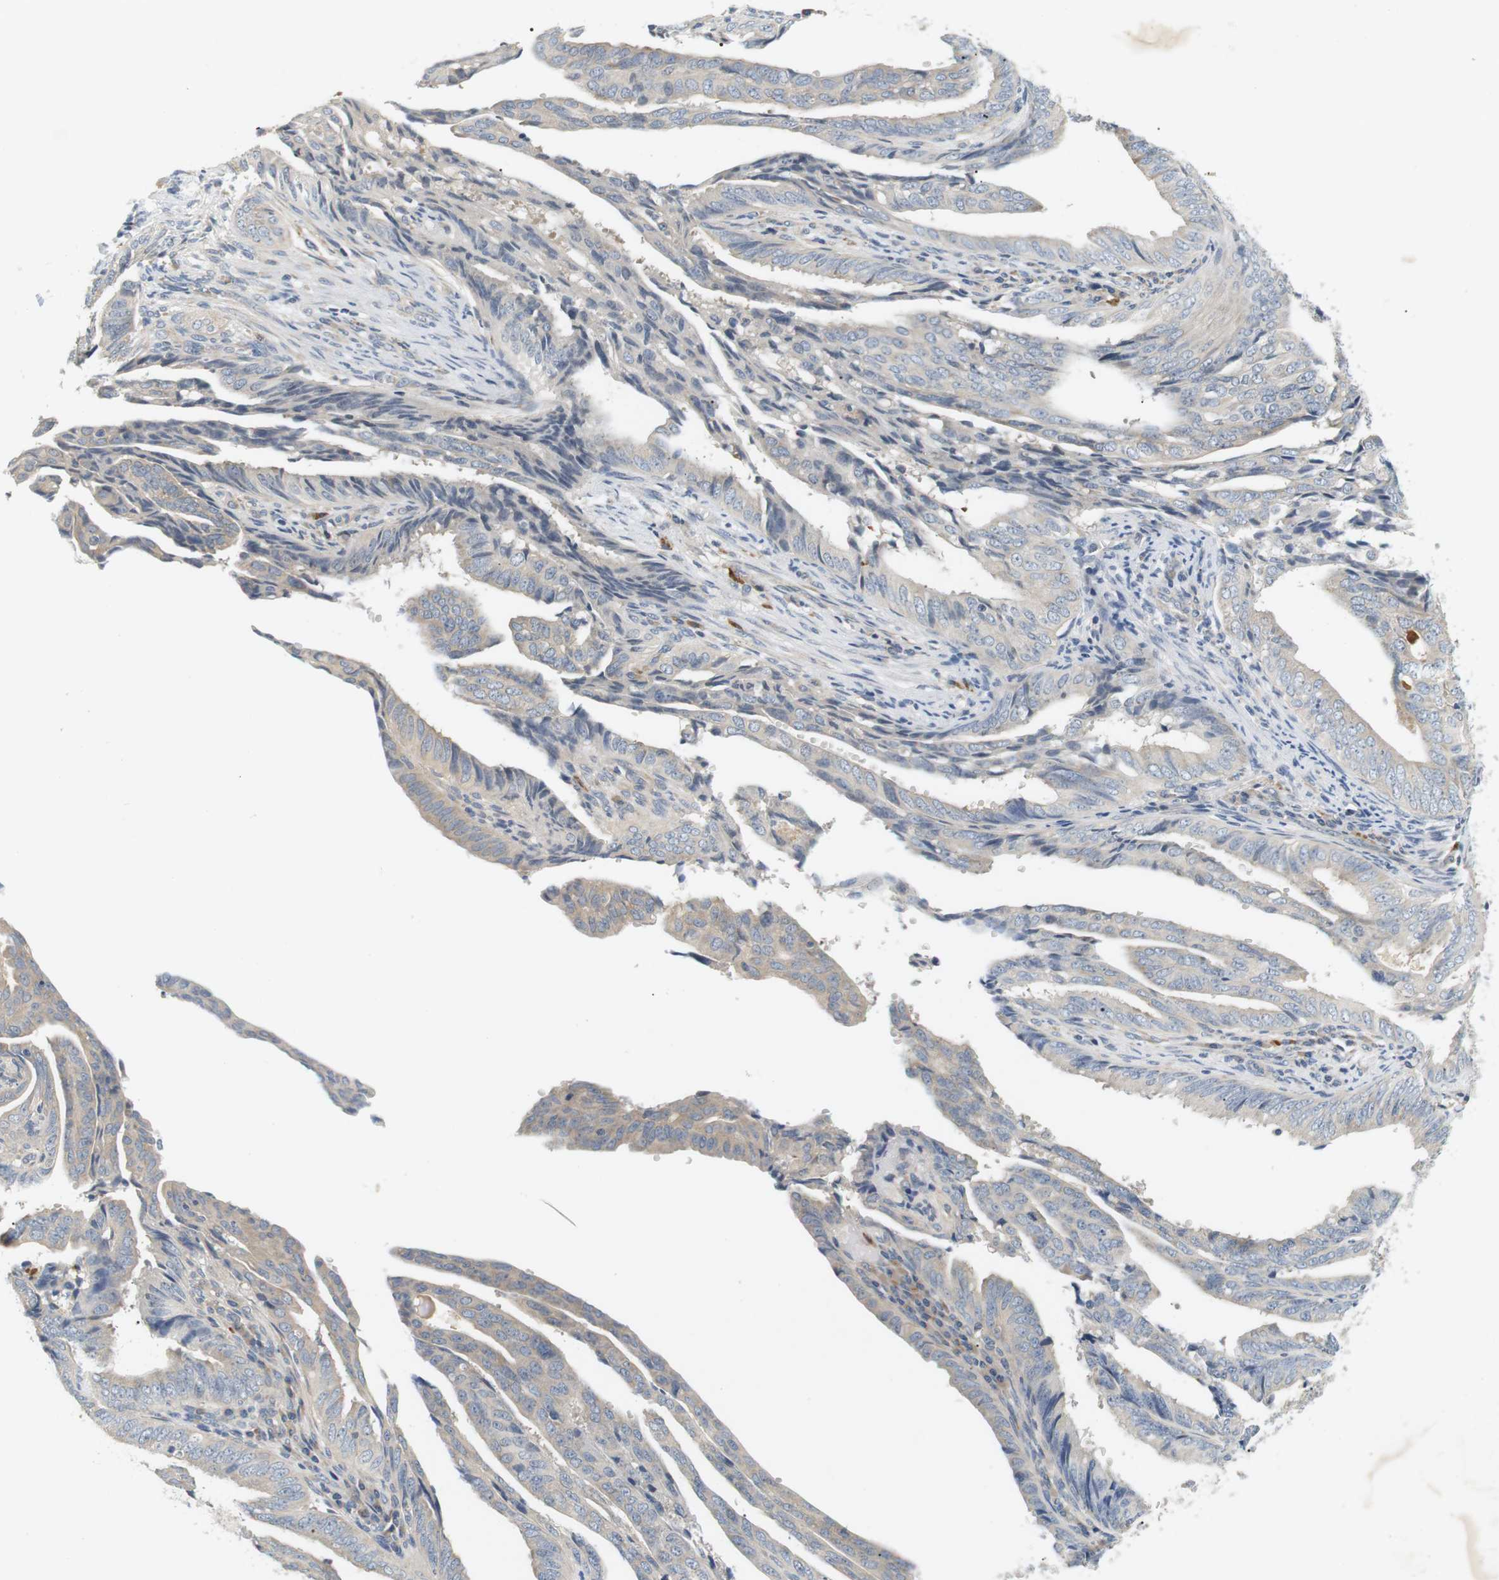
{"staining": {"intensity": "negative", "quantity": "none", "location": "none"}, "tissue": "endometrial cancer", "cell_type": "Tumor cells", "image_type": "cancer", "snomed": [{"axis": "morphology", "description": "Adenocarcinoma, NOS"}, {"axis": "topography", "description": "Endometrium"}], "caption": "The histopathology image demonstrates no staining of tumor cells in endometrial adenocarcinoma.", "gene": "EVA1C", "patient": {"sex": "female", "age": 58}}